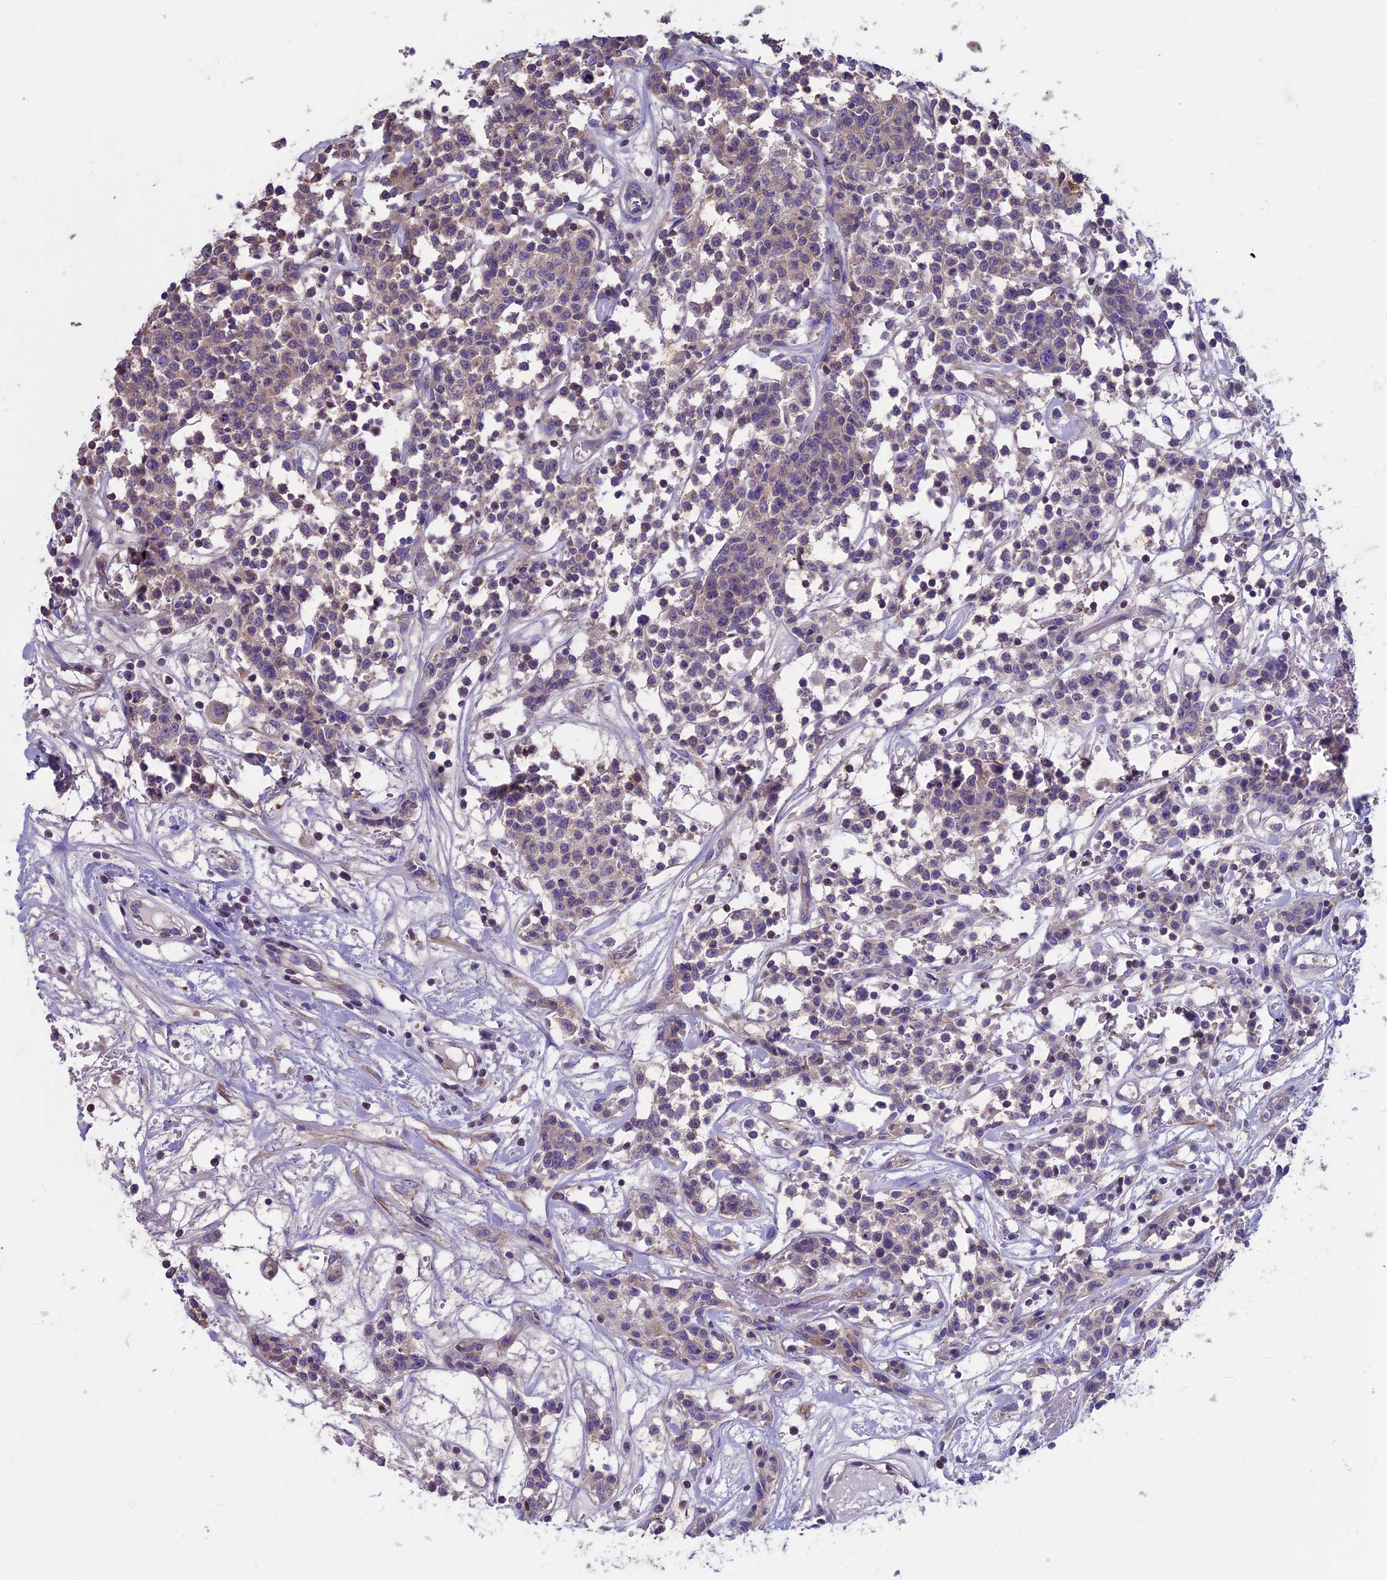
{"staining": {"intensity": "weak", "quantity": "<25%", "location": "cytoplasmic/membranous"}, "tissue": "lymphoma", "cell_type": "Tumor cells", "image_type": "cancer", "snomed": [{"axis": "morphology", "description": "Malignant lymphoma, non-Hodgkin's type, Low grade"}, {"axis": "topography", "description": "Small intestine"}], "caption": "Tumor cells are negative for protein expression in human malignant lymphoma, non-Hodgkin's type (low-grade).", "gene": "CDAN1", "patient": {"sex": "female", "age": 59}}